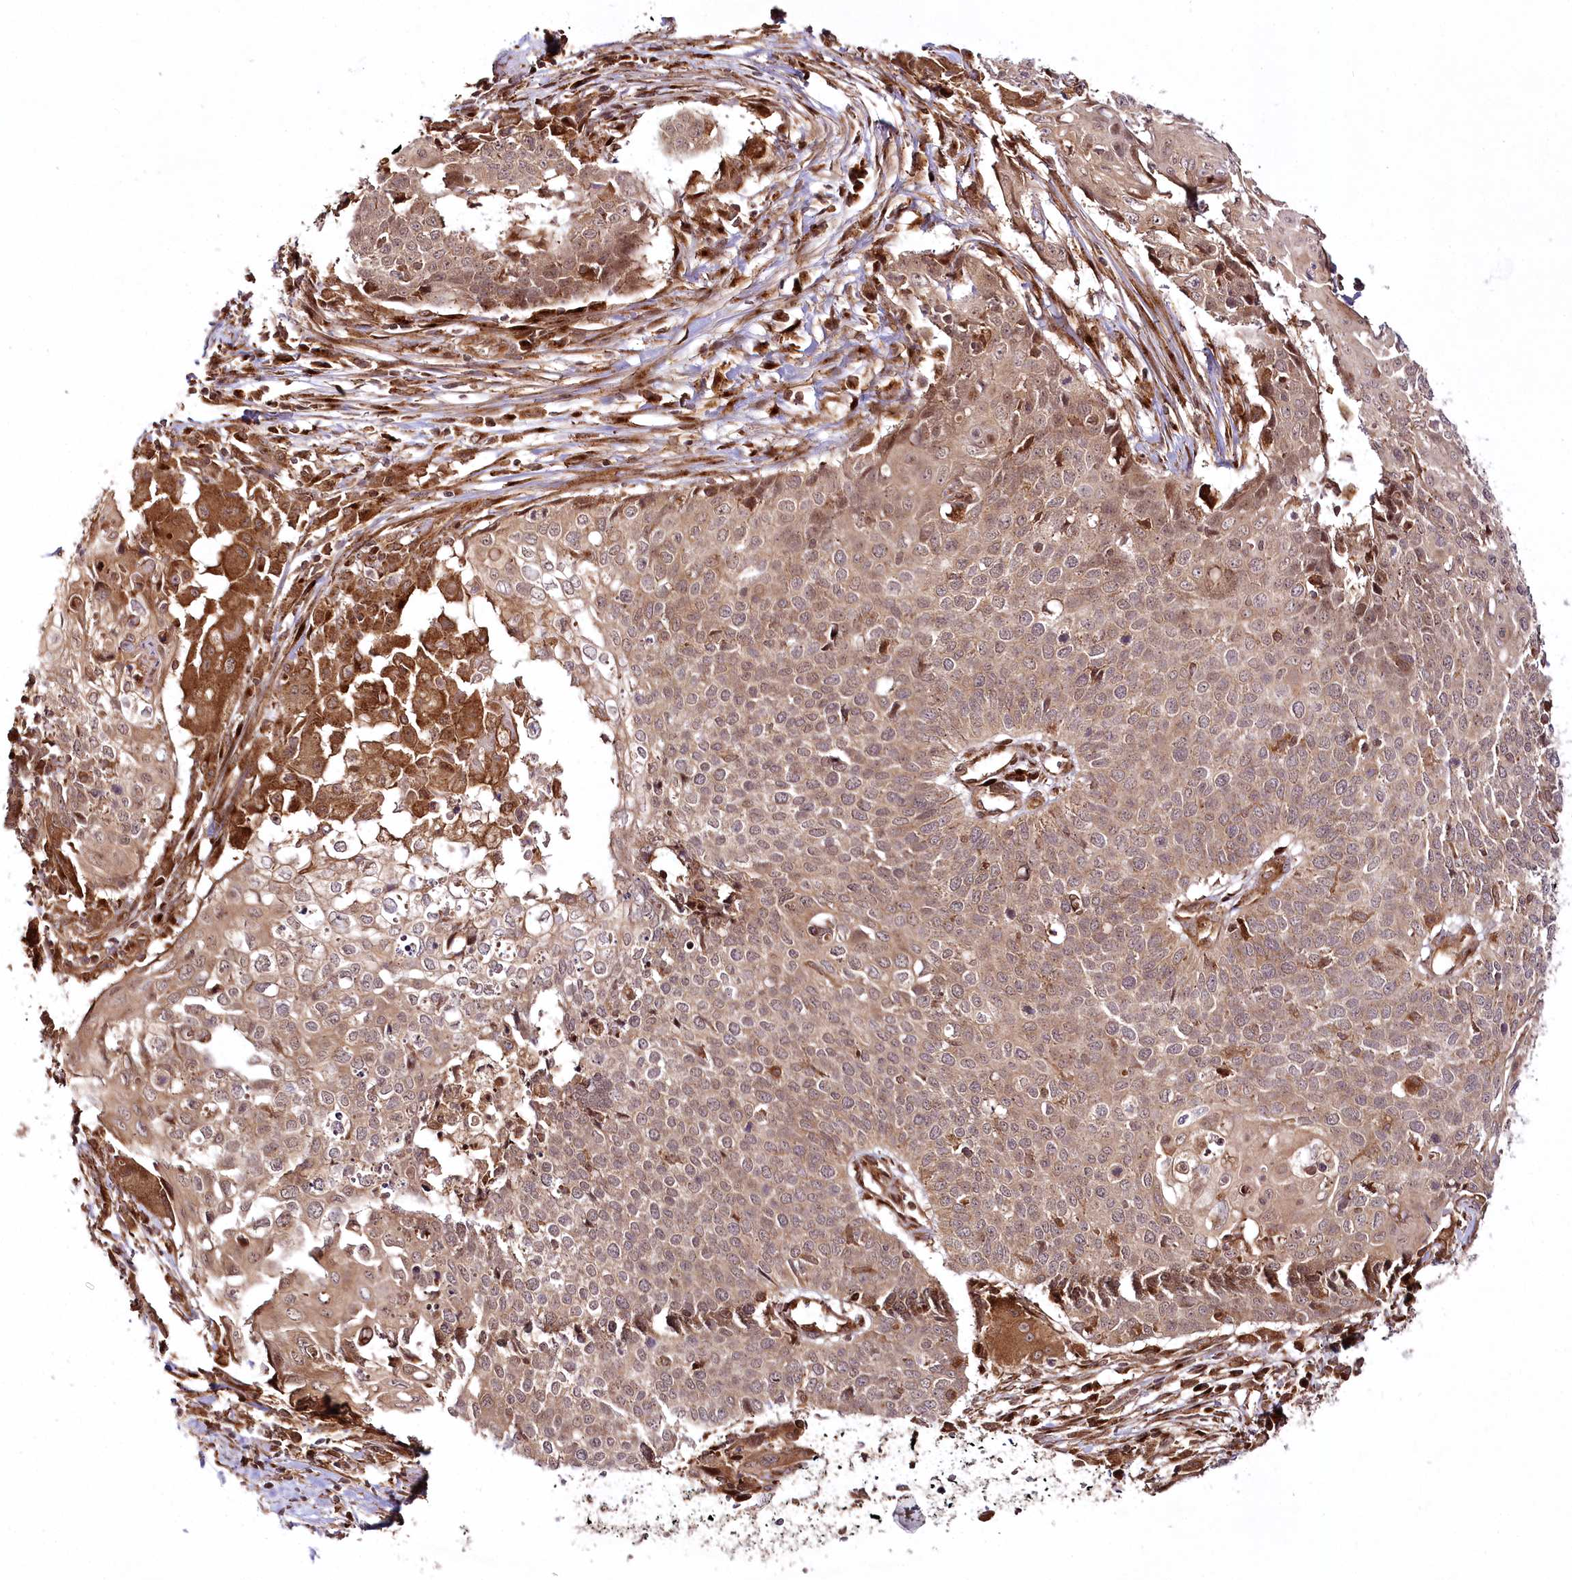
{"staining": {"intensity": "moderate", "quantity": ">75%", "location": "cytoplasmic/membranous,nuclear"}, "tissue": "cervical cancer", "cell_type": "Tumor cells", "image_type": "cancer", "snomed": [{"axis": "morphology", "description": "Squamous cell carcinoma, NOS"}, {"axis": "topography", "description": "Cervix"}], "caption": "A medium amount of moderate cytoplasmic/membranous and nuclear expression is seen in approximately >75% of tumor cells in cervical squamous cell carcinoma tissue.", "gene": "COPG1", "patient": {"sex": "female", "age": 39}}